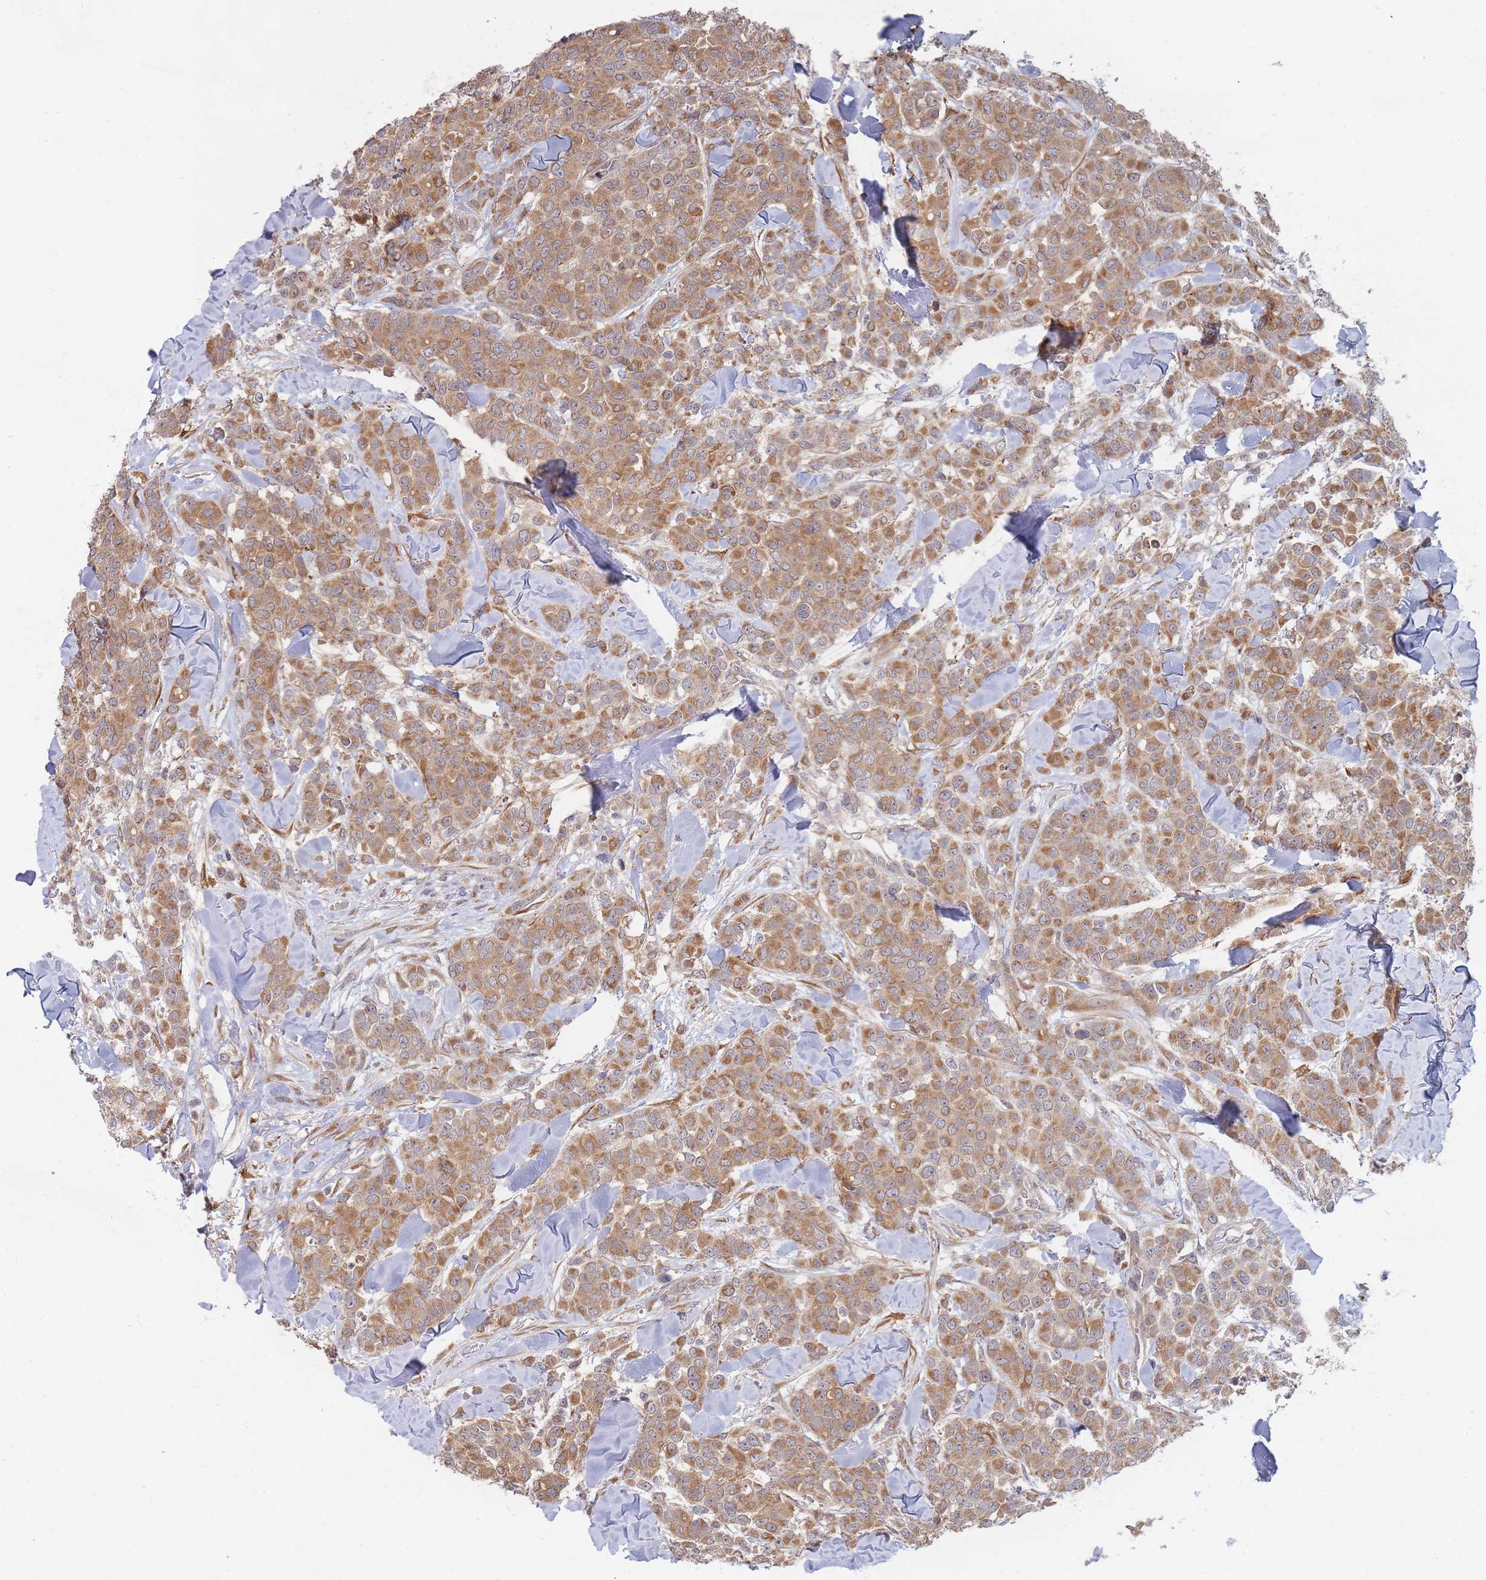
{"staining": {"intensity": "moderate", "quantity": ">75%", "location": "cytoplasmic/membranous"}, "tissue": "breast cancer", "cell_type": "Tumor cells", "image_type": "cancer", "snomed": [{"axis": "morphology", "description": "Lobular carcinoma"}, {"axis": "topography", "description": "Breast"}], "caption": "Moderate cytoplasmic/membranous protein expression is seen in about >75% of tumor cells in breast cancer (lobular carcinoma). Using DAB (brown) and hematoxylin (blue) stains, captured at high magnification using brightfield microscopy.", "gene": "SLC35F5", "patient": {"sex": "female", "age": 91}}